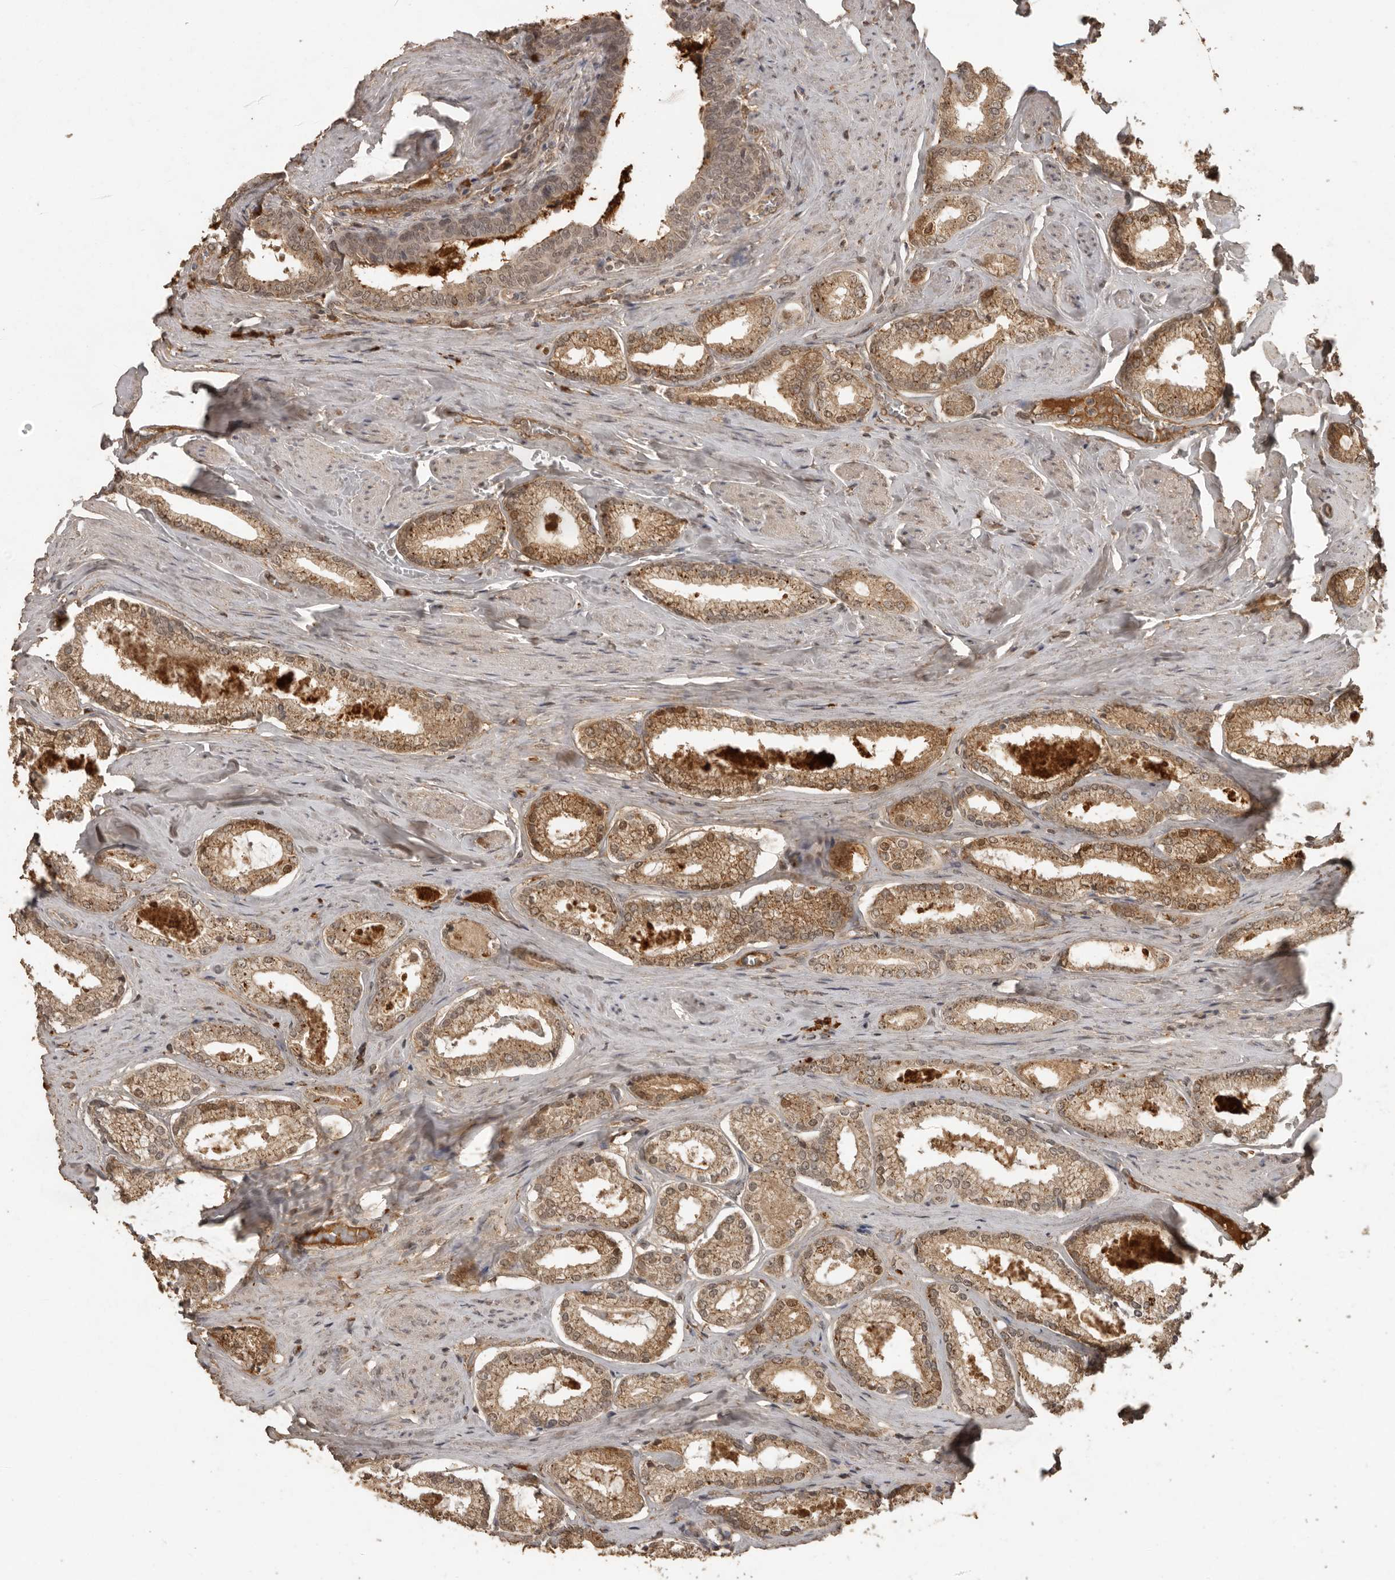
{"staining": {"intensity": "moderate", "quantity": ">75%", "location": "cytoplasmic/membranous"}, "tissue": "prostate cancer", "cell_type": "Tumor cells", "image_type": "cancer", "snomed": [{"axis": "morphology", "description": "Adenocarcinoma, Low grade"}, {"axis": "topography", "description": "Prostate"}], "caption": "DAB immunohistochemical staining of prostate cancer (low-grade adenocarcinoma) shows moderate cytoplasmic/membranous protein expression in about >75% of tumor cells.", "gene": "CTF1", "patient": {"sex": "male", "age": 71}}